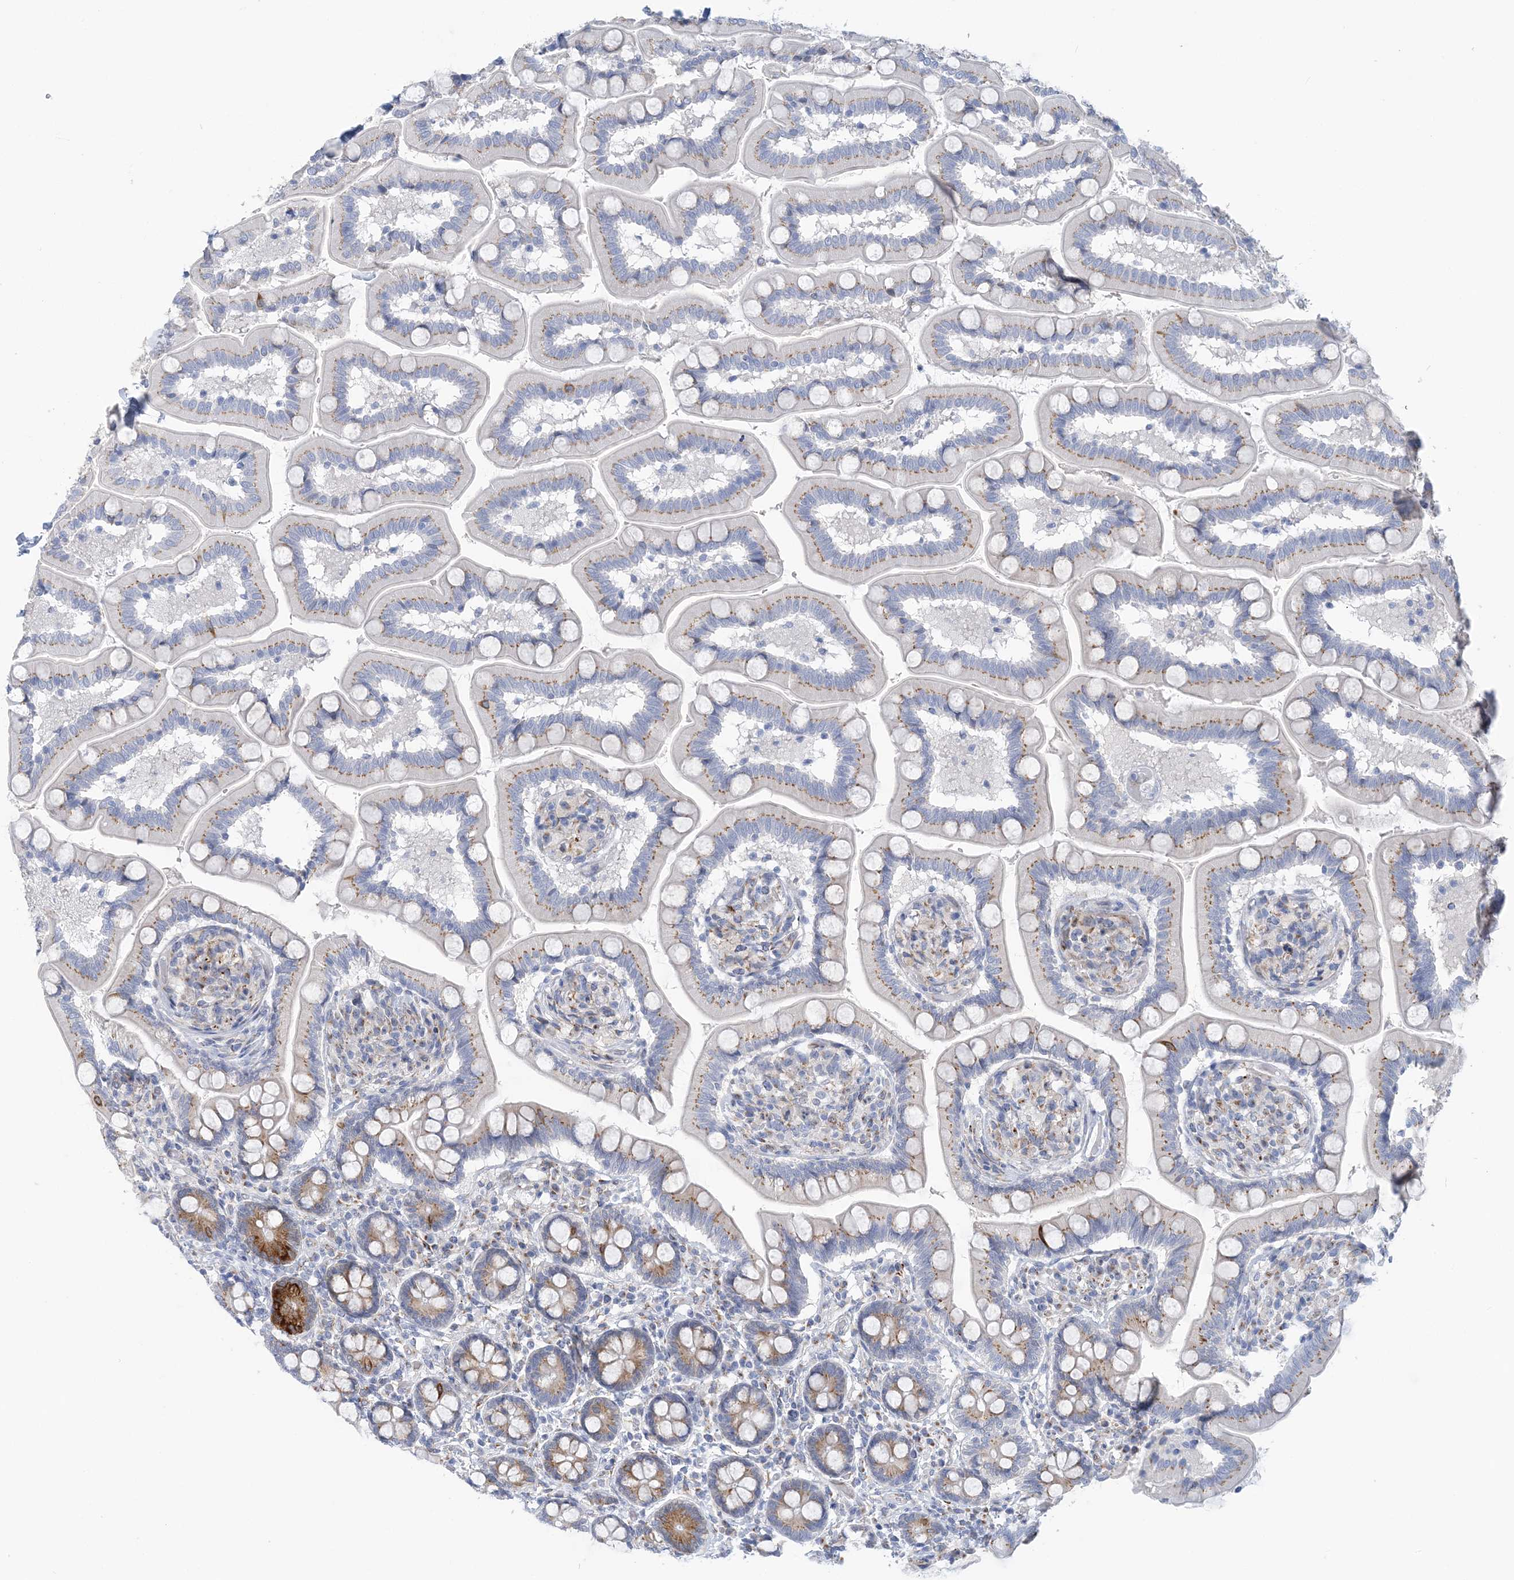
{"staining": {"intensity": "strong", "quantity": "<25%", "location": "cytoplasmic/membranous"}, "tissue": "small intestine", "cell_type": "Glandular cells", "image_type": "normal", "snomed": [{"axis": "morphology", "description": "Normal tissue, NOS"}, {"axis": "topography", "description": "Small intestine"}], "caption": "A high-resolution image shows IHC staining of benign small intestine, which shows strong cytoplasmic/membranous staining in approximately <25% of glandular cells. The staining was performed using DAB, with brown indicating positive protein expression. Nuclei are stained blue with hematoxylin.", "gene": "PLEKHG4B", "patient": {"sex": "female", "age": 64}}